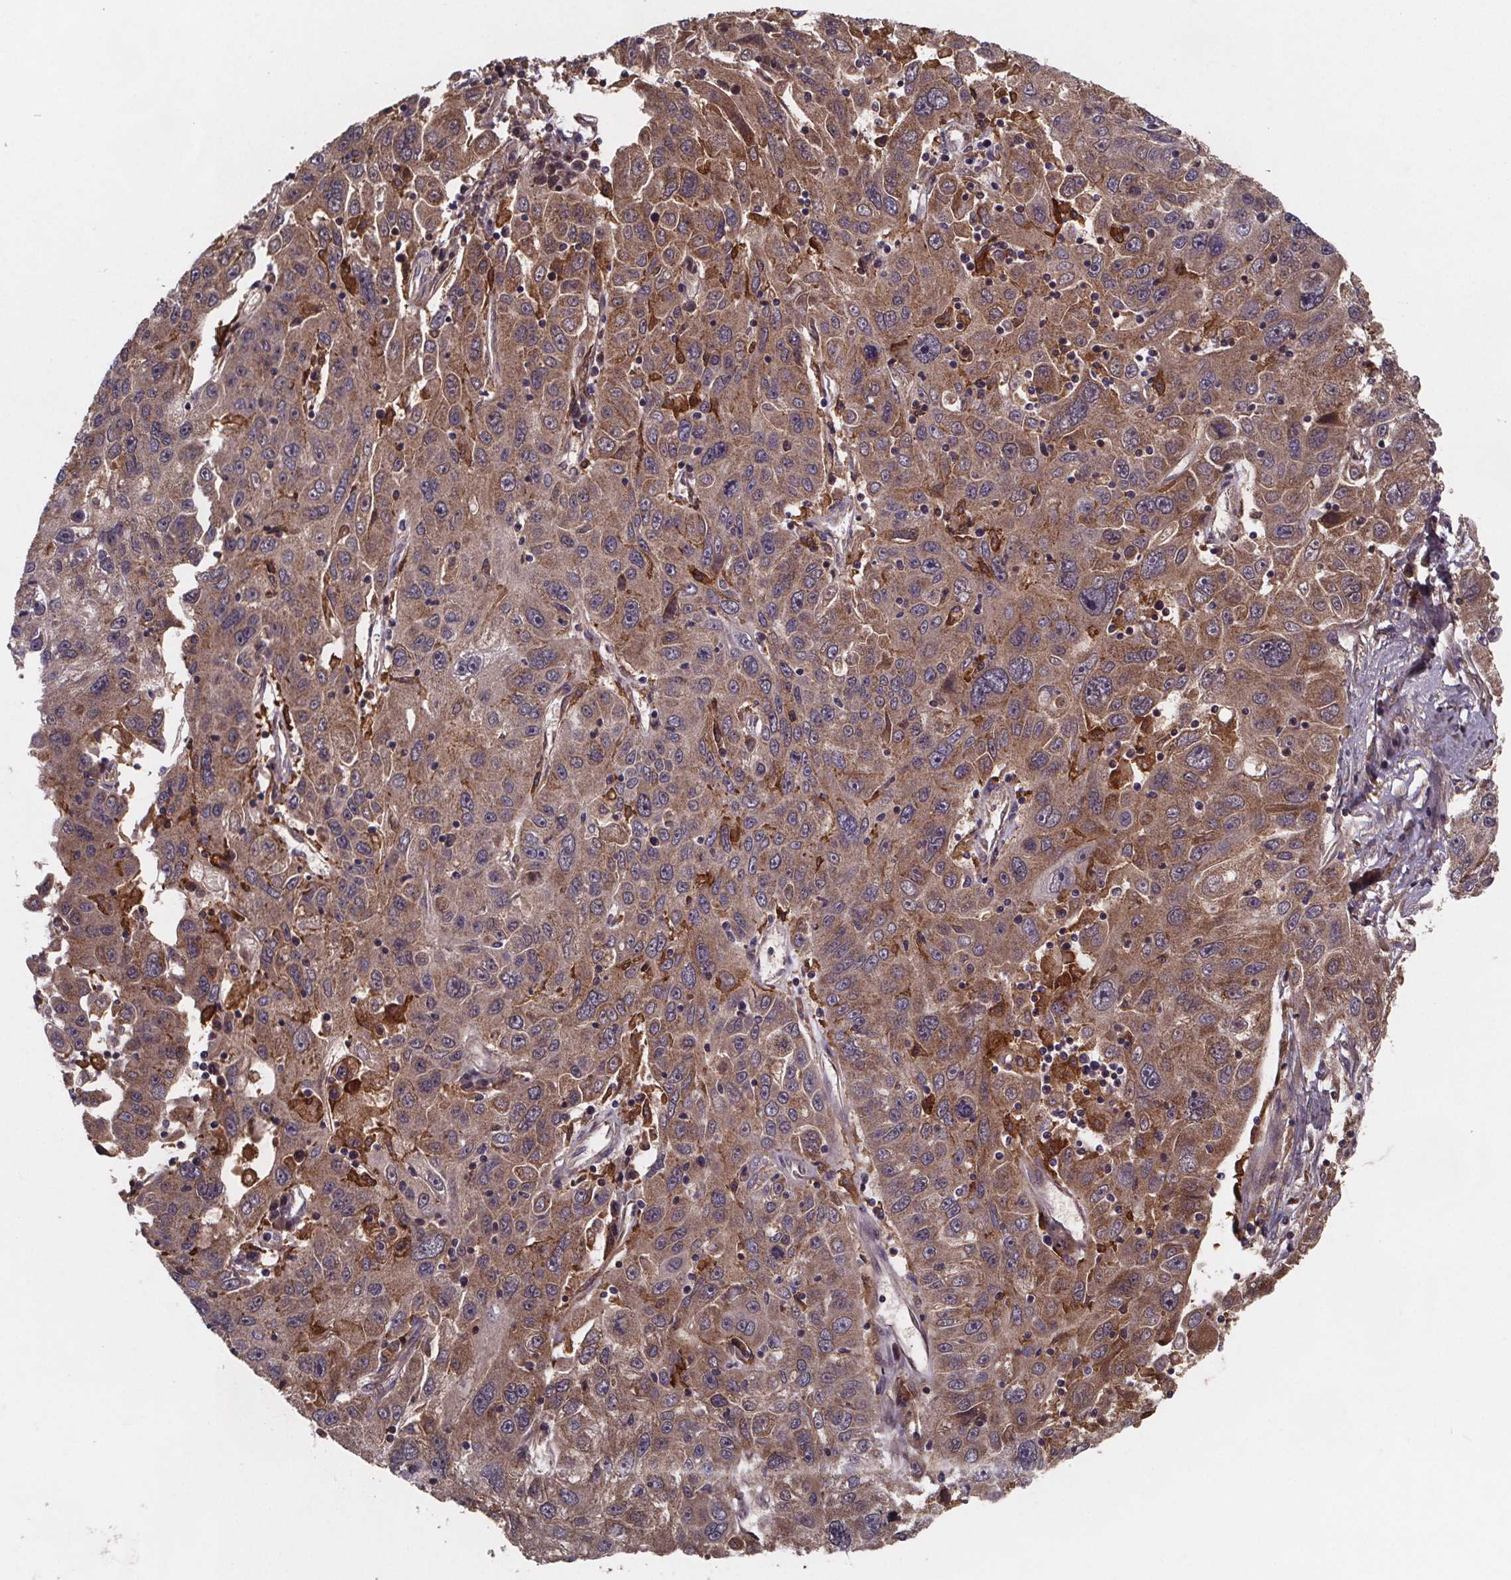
{"staining": {"intensity": "moderate", "quantity": ">75%", "location": "cytoplasmic/membranous"}, "tissue": "stomach cancer", "cell_type": "Tumor cells", "image_type": "cancer", "snomed": [{"axis": "morphology", "description": "Adenocarcinoma, NOS"}, {"axis": "topography", "description": "Stomach"}], "caption": "High-magnification brightfield microscopy of stomach cancer (adenocarcinoma) stained with DAB (3,3'-diaminobenzidine) (brown) and counterstained with hematoxylin (blue). tumor cells exhibit moderate cytoplasmic/membranous expression is appreciated in approximately>75% of cells.", "gene": "FASTKD3", "patient": {"sex": "male", "age": 56}}